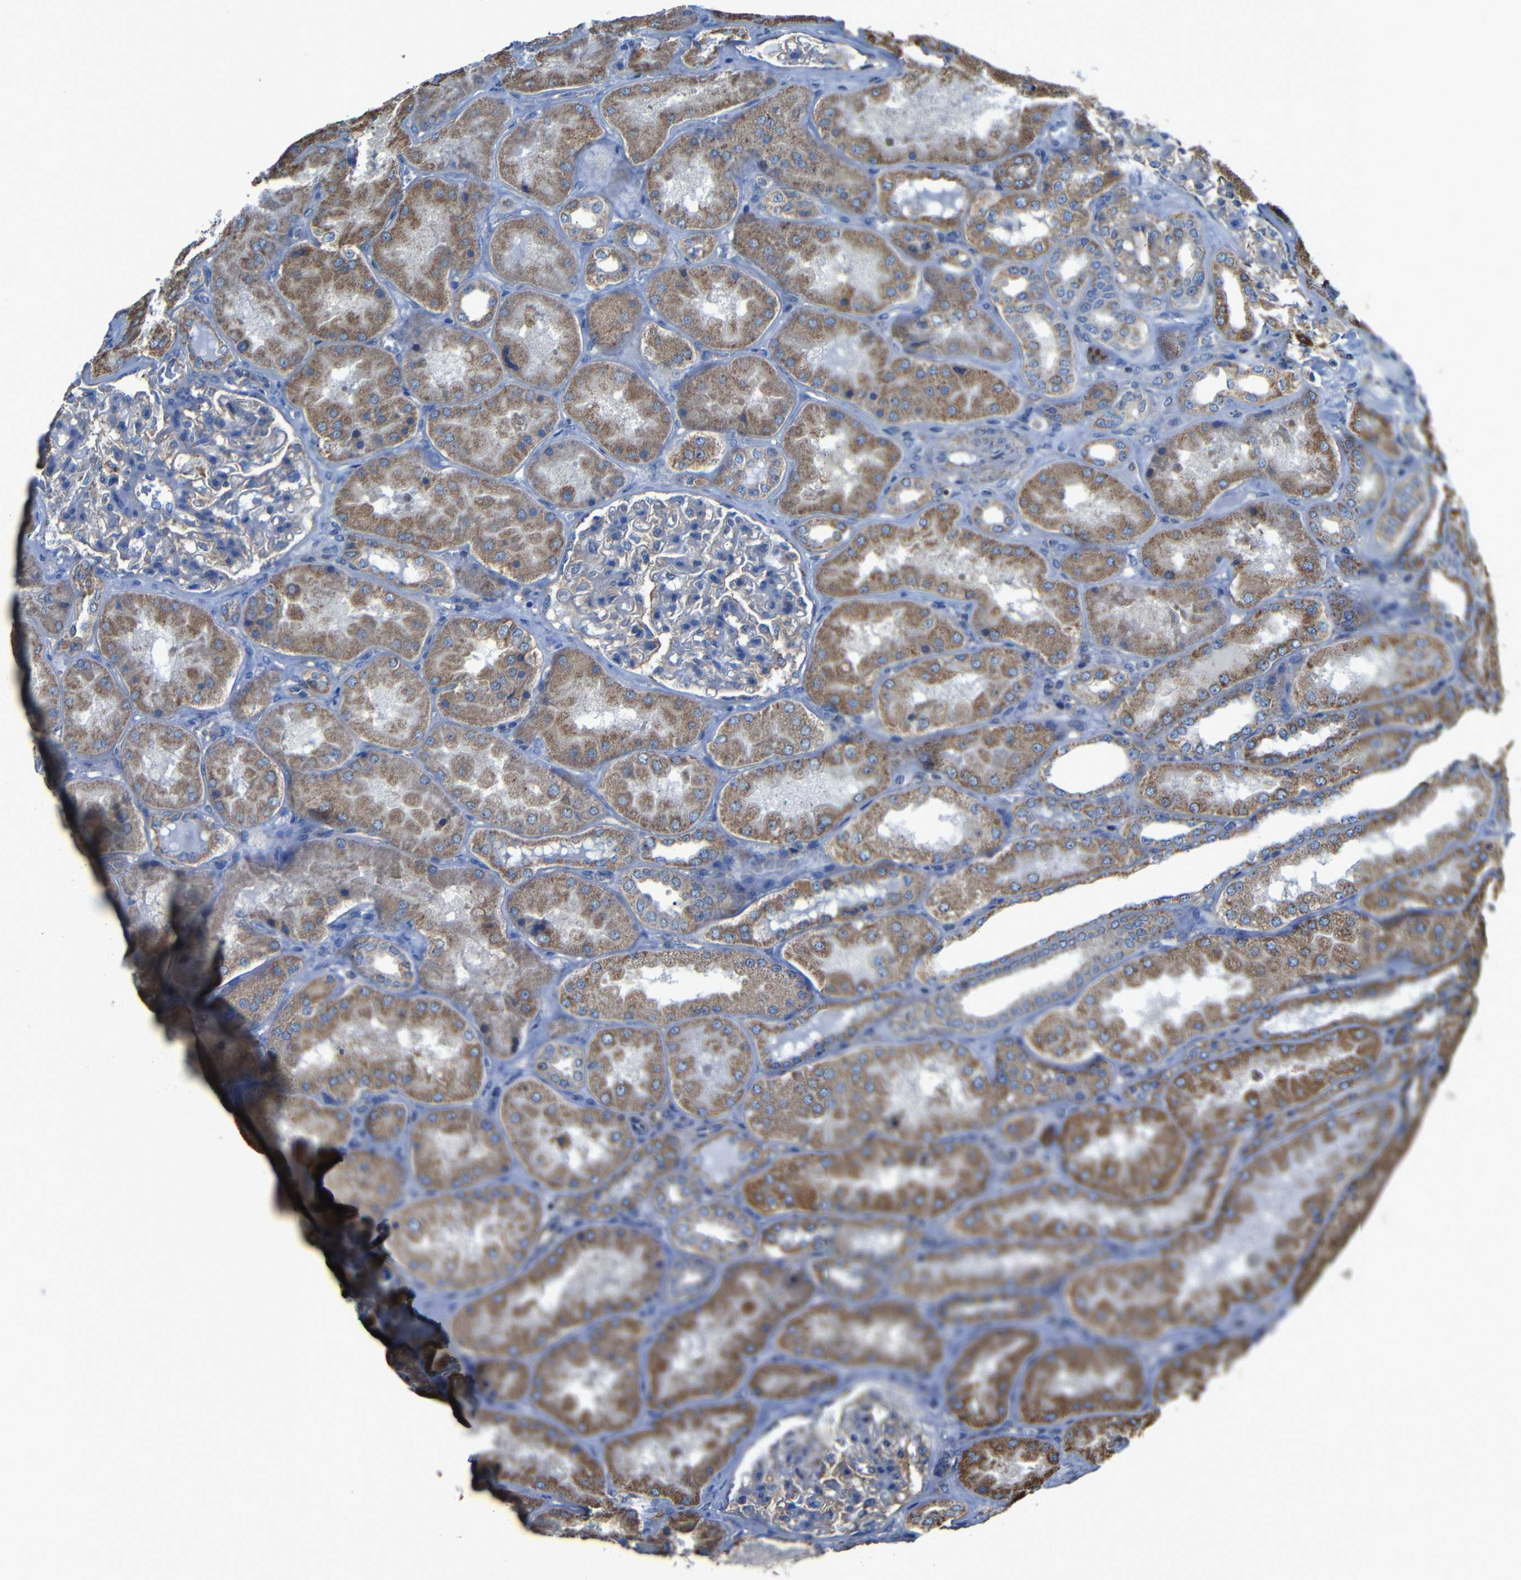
{"staining": {"intensity": "moderate", "quantity": "25%-75%", "location": "nuclear"}, "tissue": "kidney", "cell_type": "Cells in glomeruli", "image_type": "normal", "snomed": [{"axis": "morphology", "description": "Normal tissue, NOS"}, {"axis": "topography", "description": "Kidney"}], "caption": "Immunohistochemistry (DAB) staining of normal kidney displays moderate nuclear protein expression in about 25%-75% of cells in glomeruli. (brown staining indicates protein expression, while blue staining denotes nuclei).", "gene": "INTS6L", "patient": {"sex": "female", "age": 56}}